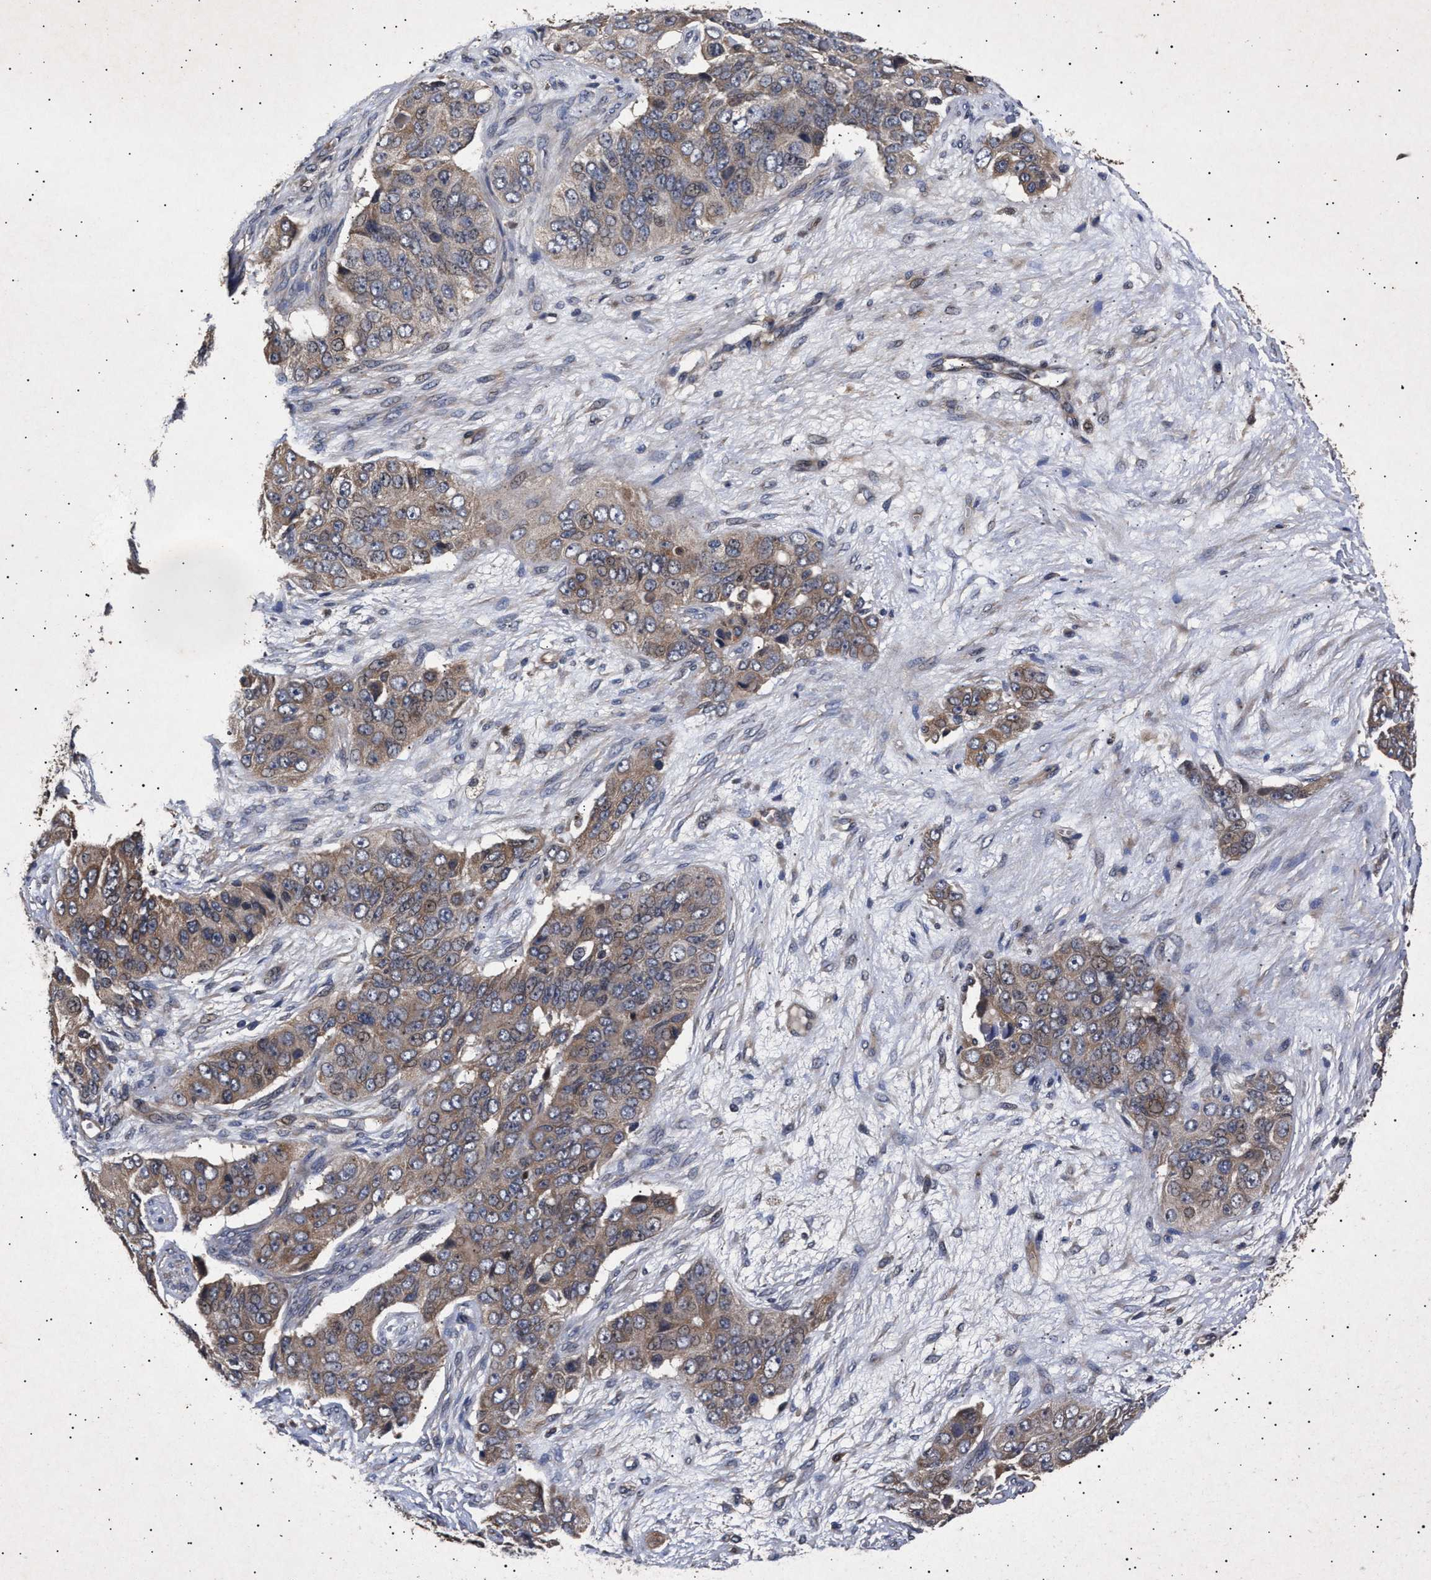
{"staining": {"intensity": "weak", "quantity": ">75%", "location": "cytoplasmic/membranous"}, "tissue": "ovarian cancer", "cell_type": "Tumor cells", "image_type": "cancer", "snomed": [{"axis": "morphology", "description": "Carcinoma, endometroid"}, {"axis": "topography", "description": "Ovary"}], "caption": "DAB immunohistochemical staining of ovarian cancer (endometroid carcinoma) displays weak cytoplasmic/membranous protein expression in approximately >75% of tumor cells. The staining was performed using DAB (3,3'-diaminobenzidine), with brown indicating positive protein expression. Nuclei are stained blue with hematoxylin.", "gene": "ITGB5", "patient": {"sex": "female", "age": 51}}